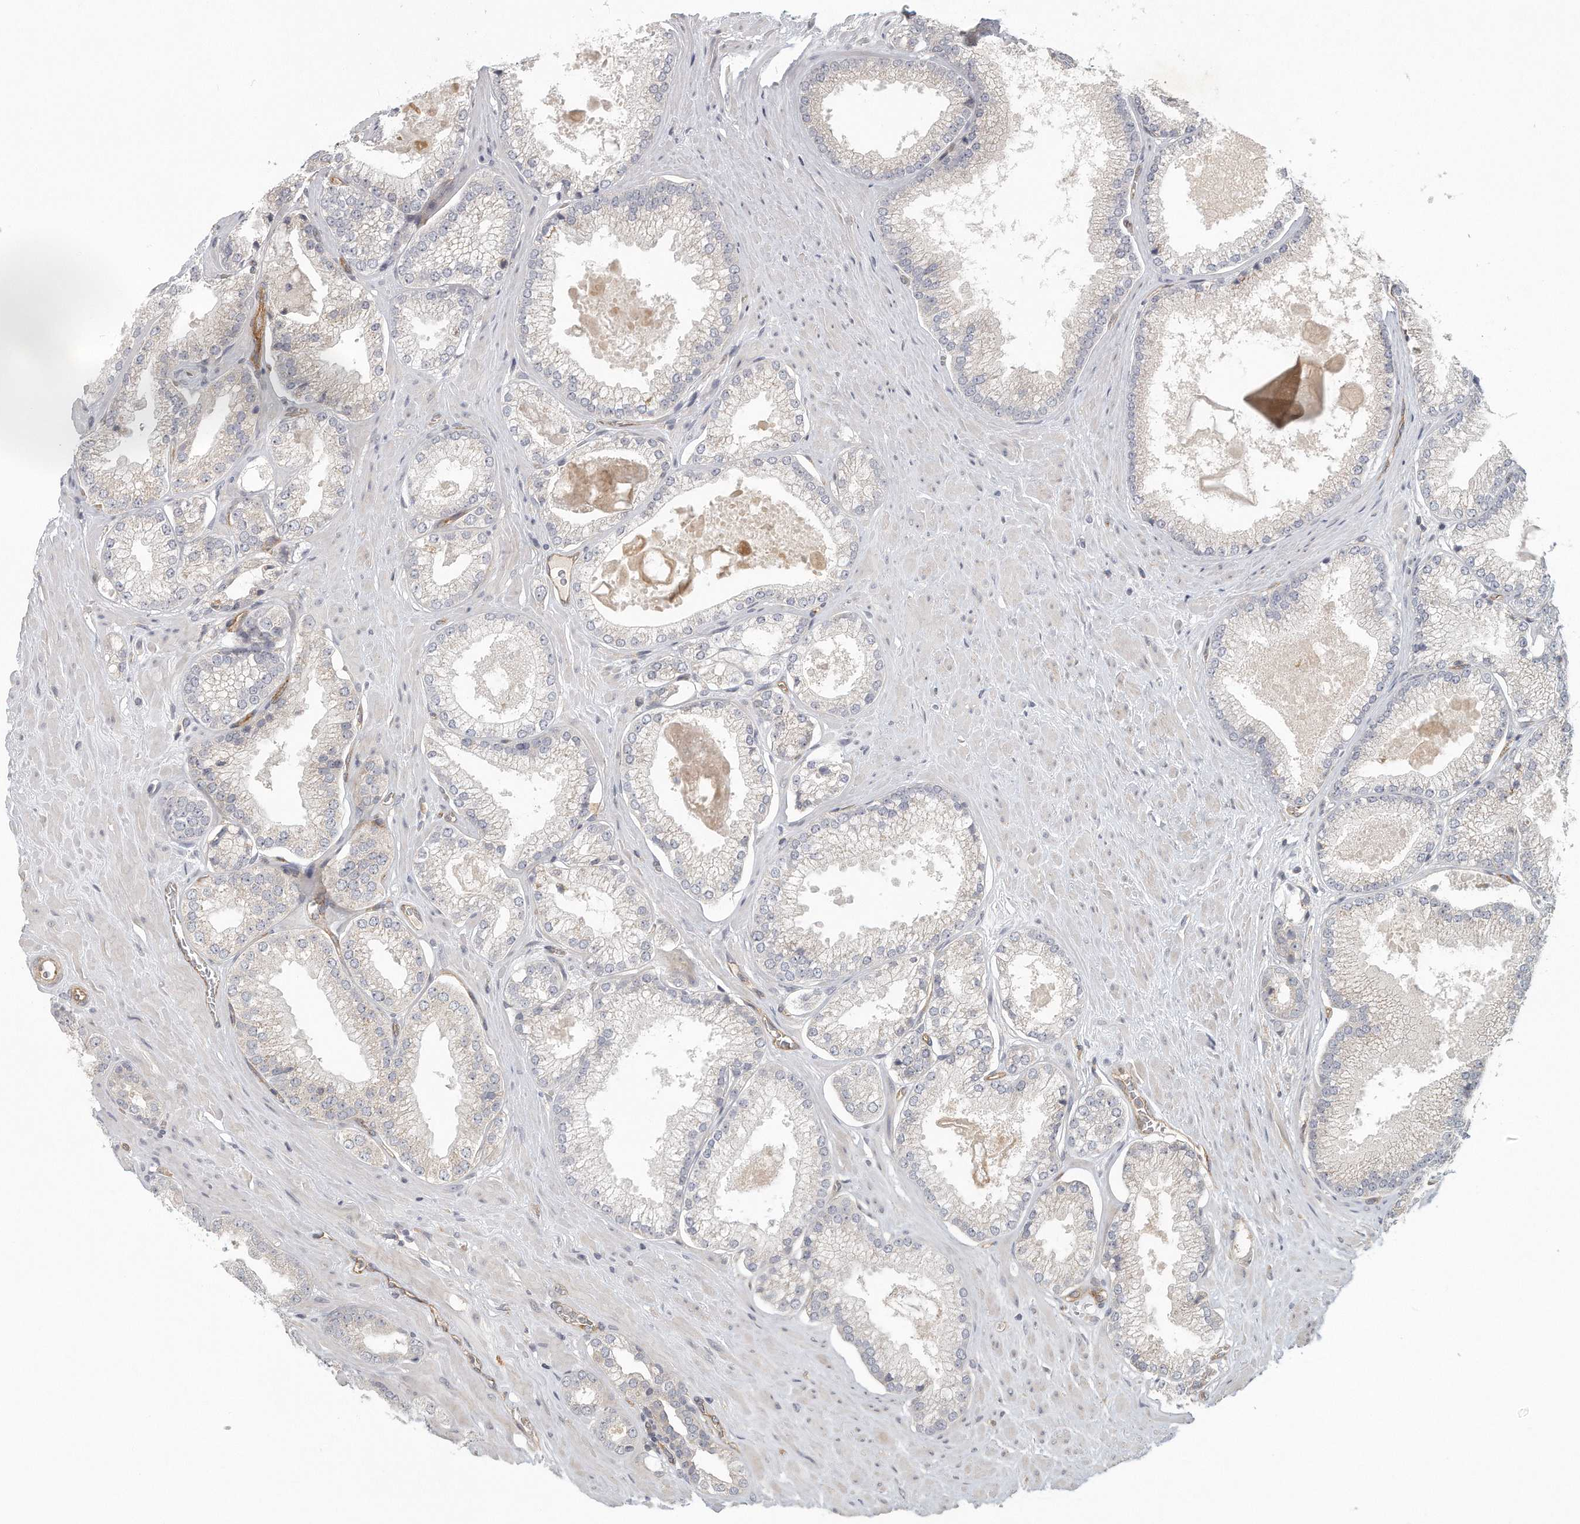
{"staining": {"intensity": "negative", "quantity": "none", "location": "none"}, "tissue": "prostate cancer", "cell_type": "Tumor cells", "image_type": "cancer", "snomed": [{"axis": "morphology", "description": "Adenocarcinoma, Low grade"}, {"axis": "topography", "description": "Prostate"}], "caption": "This is an immunohistochemistry histopathology image of human prostate cancer. There is no expression in tumor cells.", "gene": "MTERF4", "patient": {"sex": "male", "age": 62}}